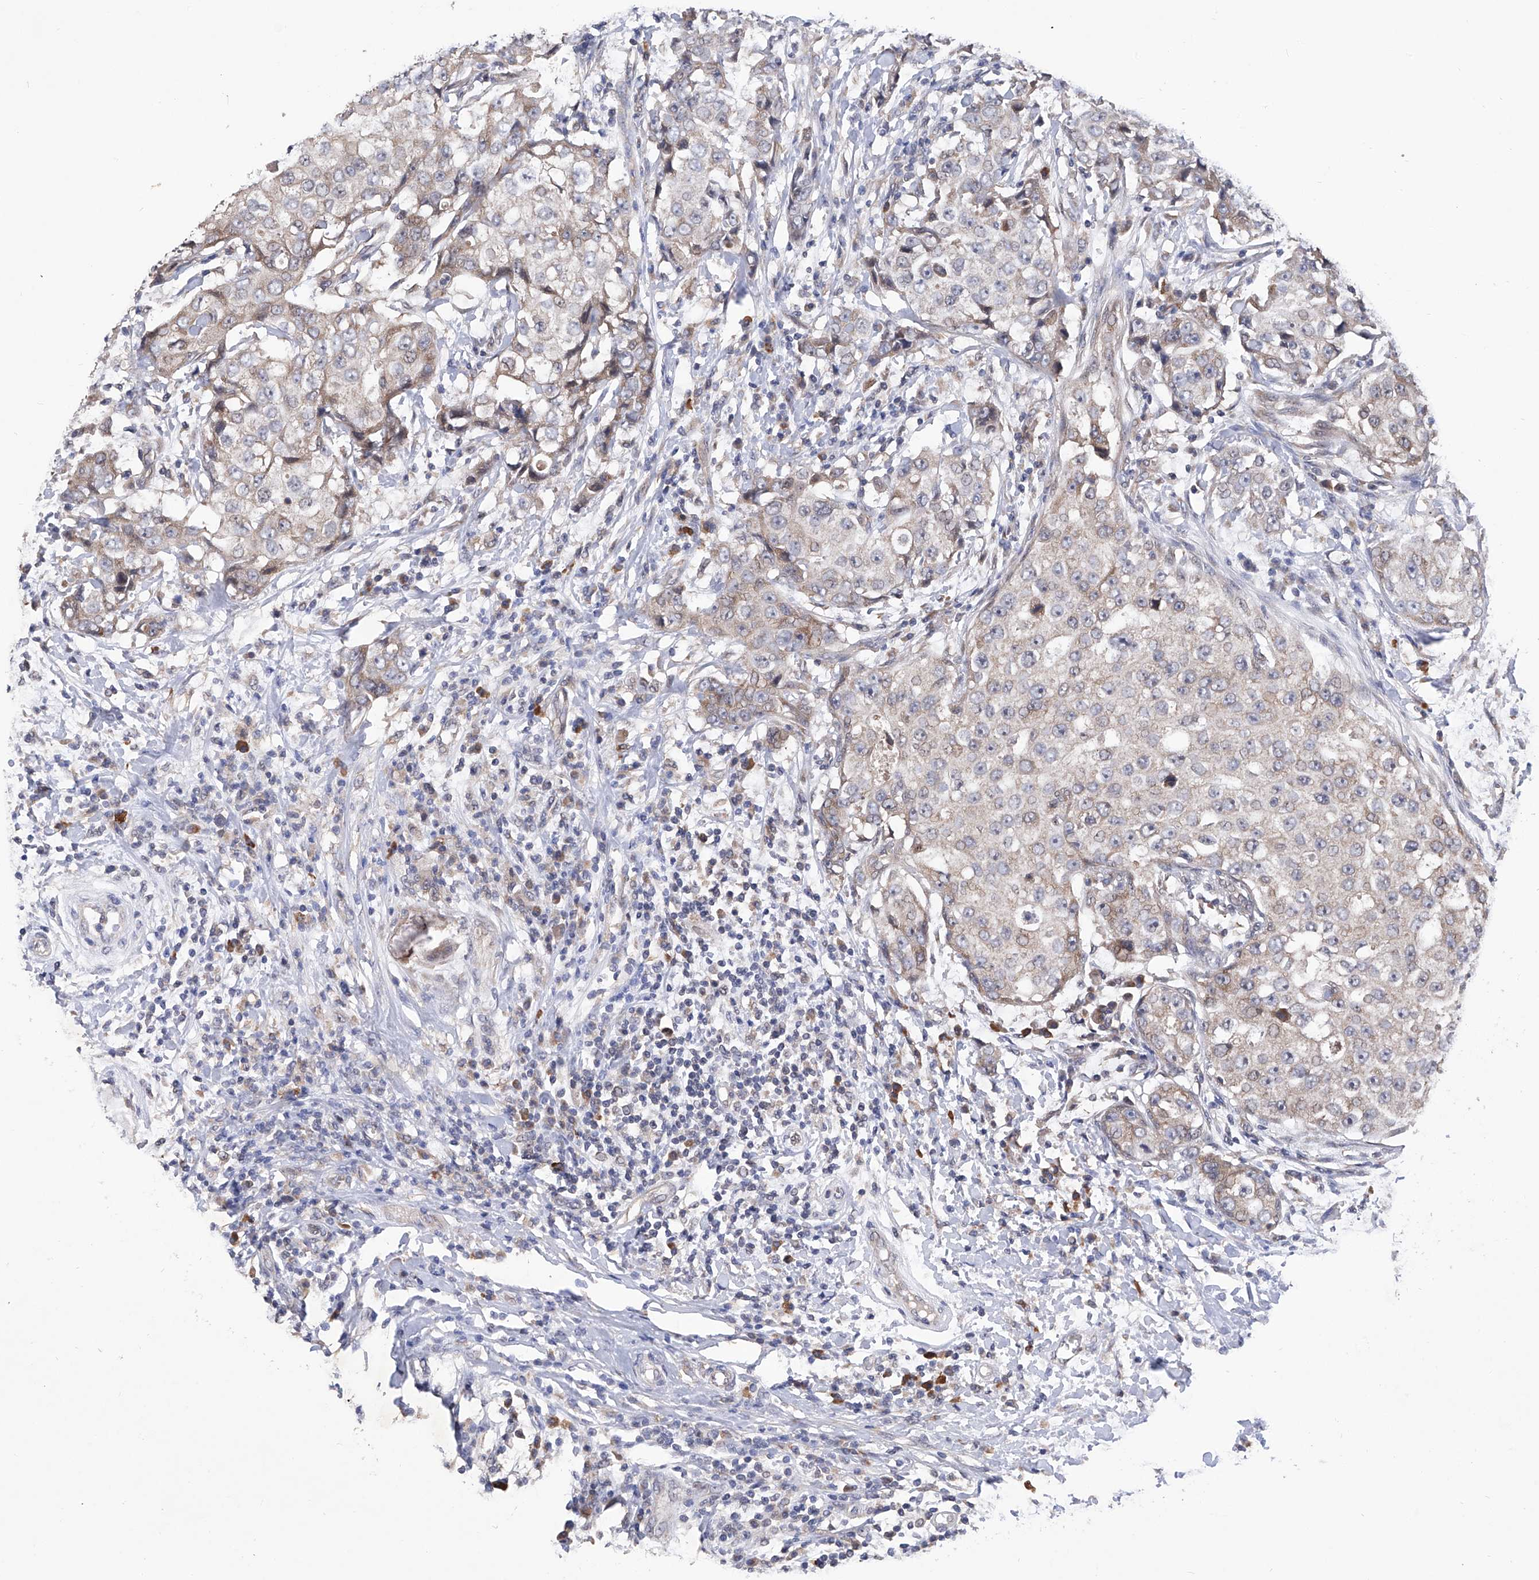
{"staining": {"intensity": "negative", "quantity": "none", "location": "none"}, "tissue": "breast cancer", "cell_type": "Tumor cells", "image_type": "cancer", "snomed": [{"axis": "morphology", "description": "Duct carcinoma"}, {"axis": "topography", "description": "Breast"}], "caption": "DAB (3,3'-diaminobenzidine) immunohistochemical staining of breast cancer (invasive ductal carcinoma) demonstrates no significant expression in tumor cells. (Stains: DAB (3,3'-diaminobenzidine) immunohistochemistry (IHC) with hematoxylin counter stain, Microscopy: brightfield microscopy at high magnification).", "gene": "USP45", "patient": {"sex": "female", "age": 27}}